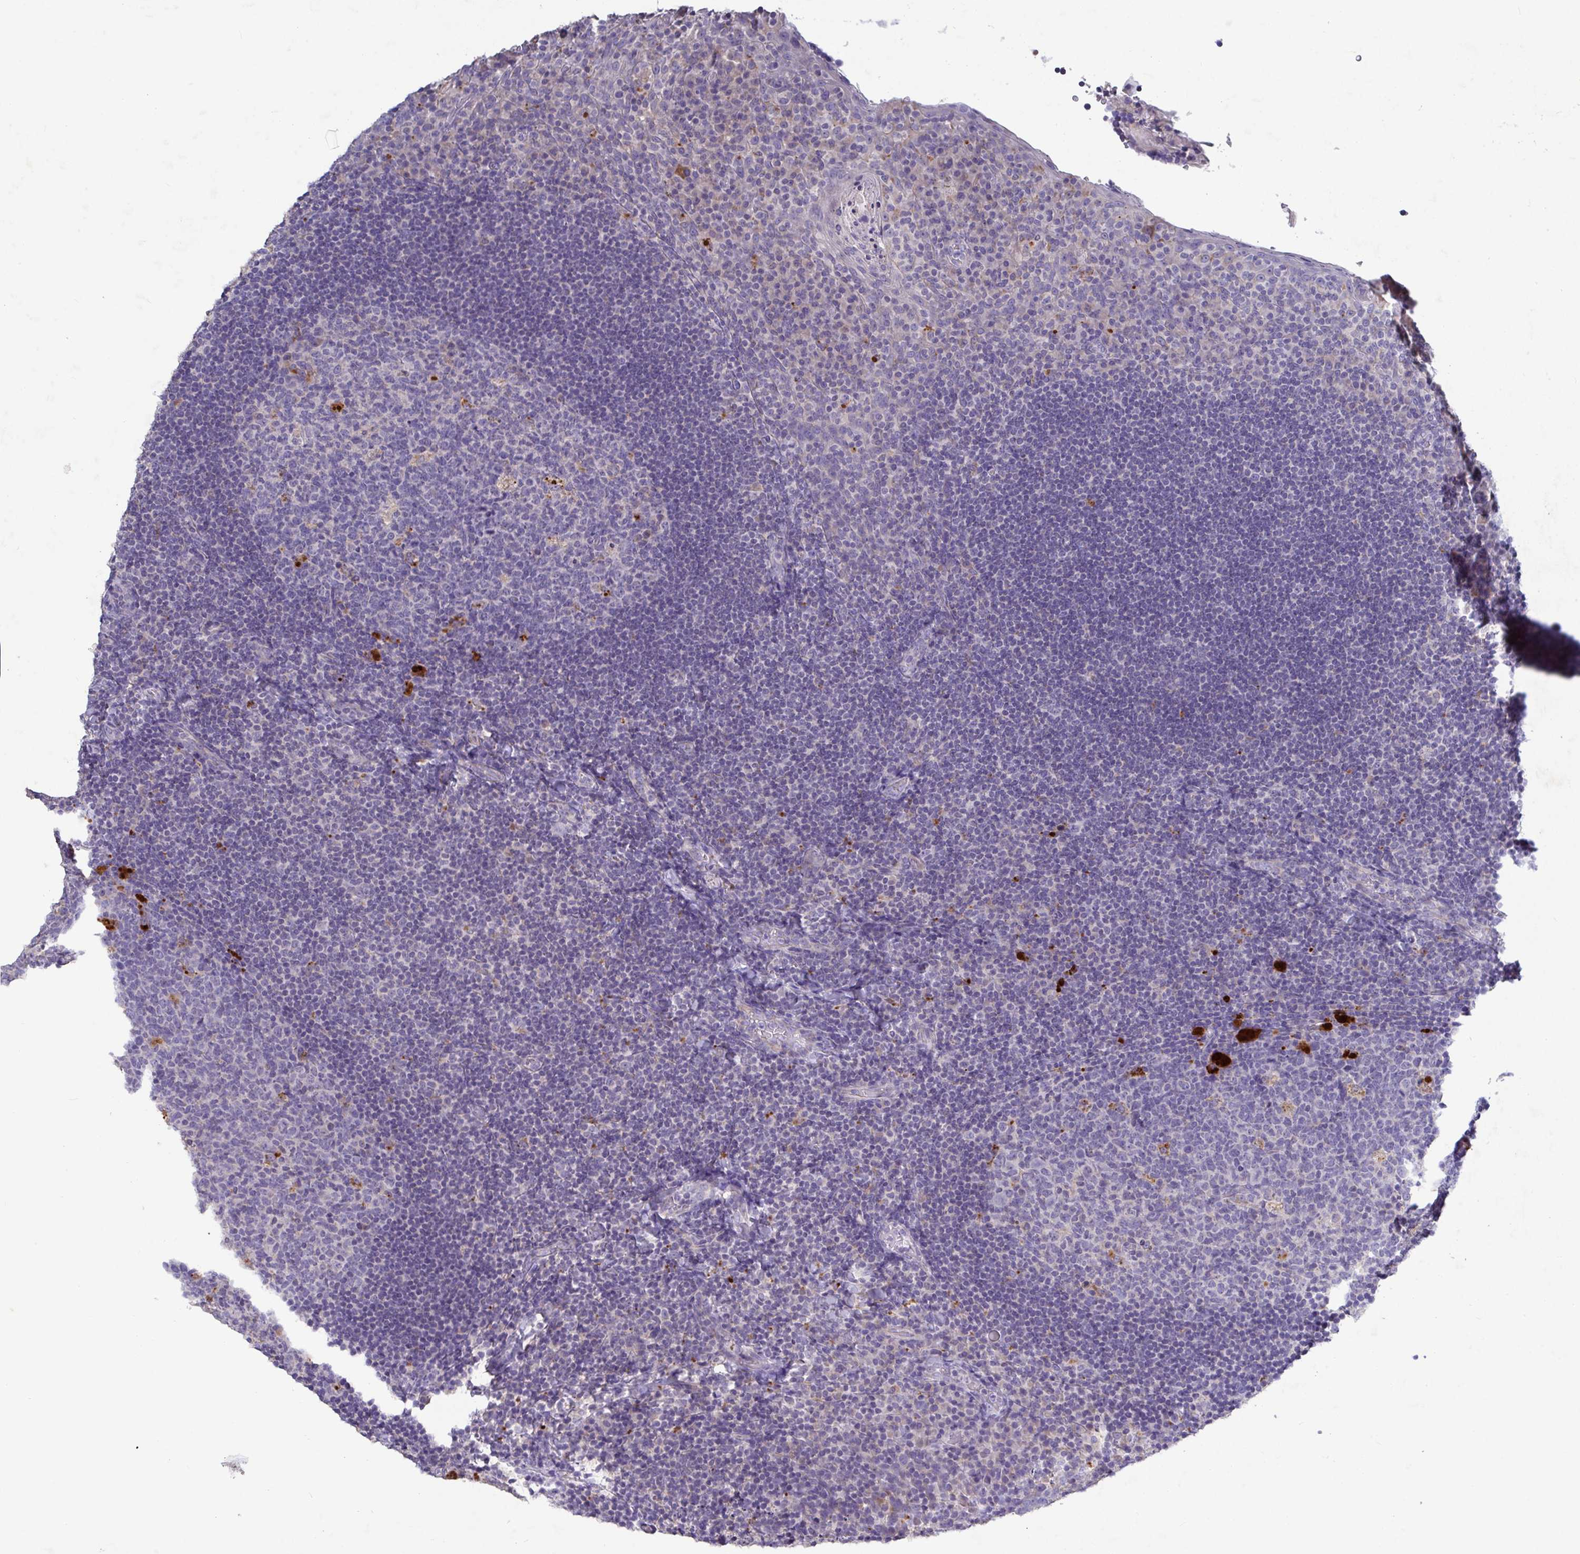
{"staining": {"intensity": "strong", "quantity": "<25%", "location": "cytoplasmic/membranous"}, "tissue": "tonsil", "cell_type": "Germinal center cells", "image_type": "normal", "snomed": [{"axis": "morphology", "description": "Normal tissue, NOS"}, {"axis": "topography", "description": "Tonsil"}], "caption": "A brown stain shows strong cytoplasmic/membranous positivity of a protein in germinal center cells of normal human tonsil. The staining was performed using DAB (3,3'-diaminobenzidine), with brown indicating positive protein expression. Nuclei are stained blue with hematoxylin.", "gene": "GALNT13", "patient": {"sex": "male", "age": 17}}